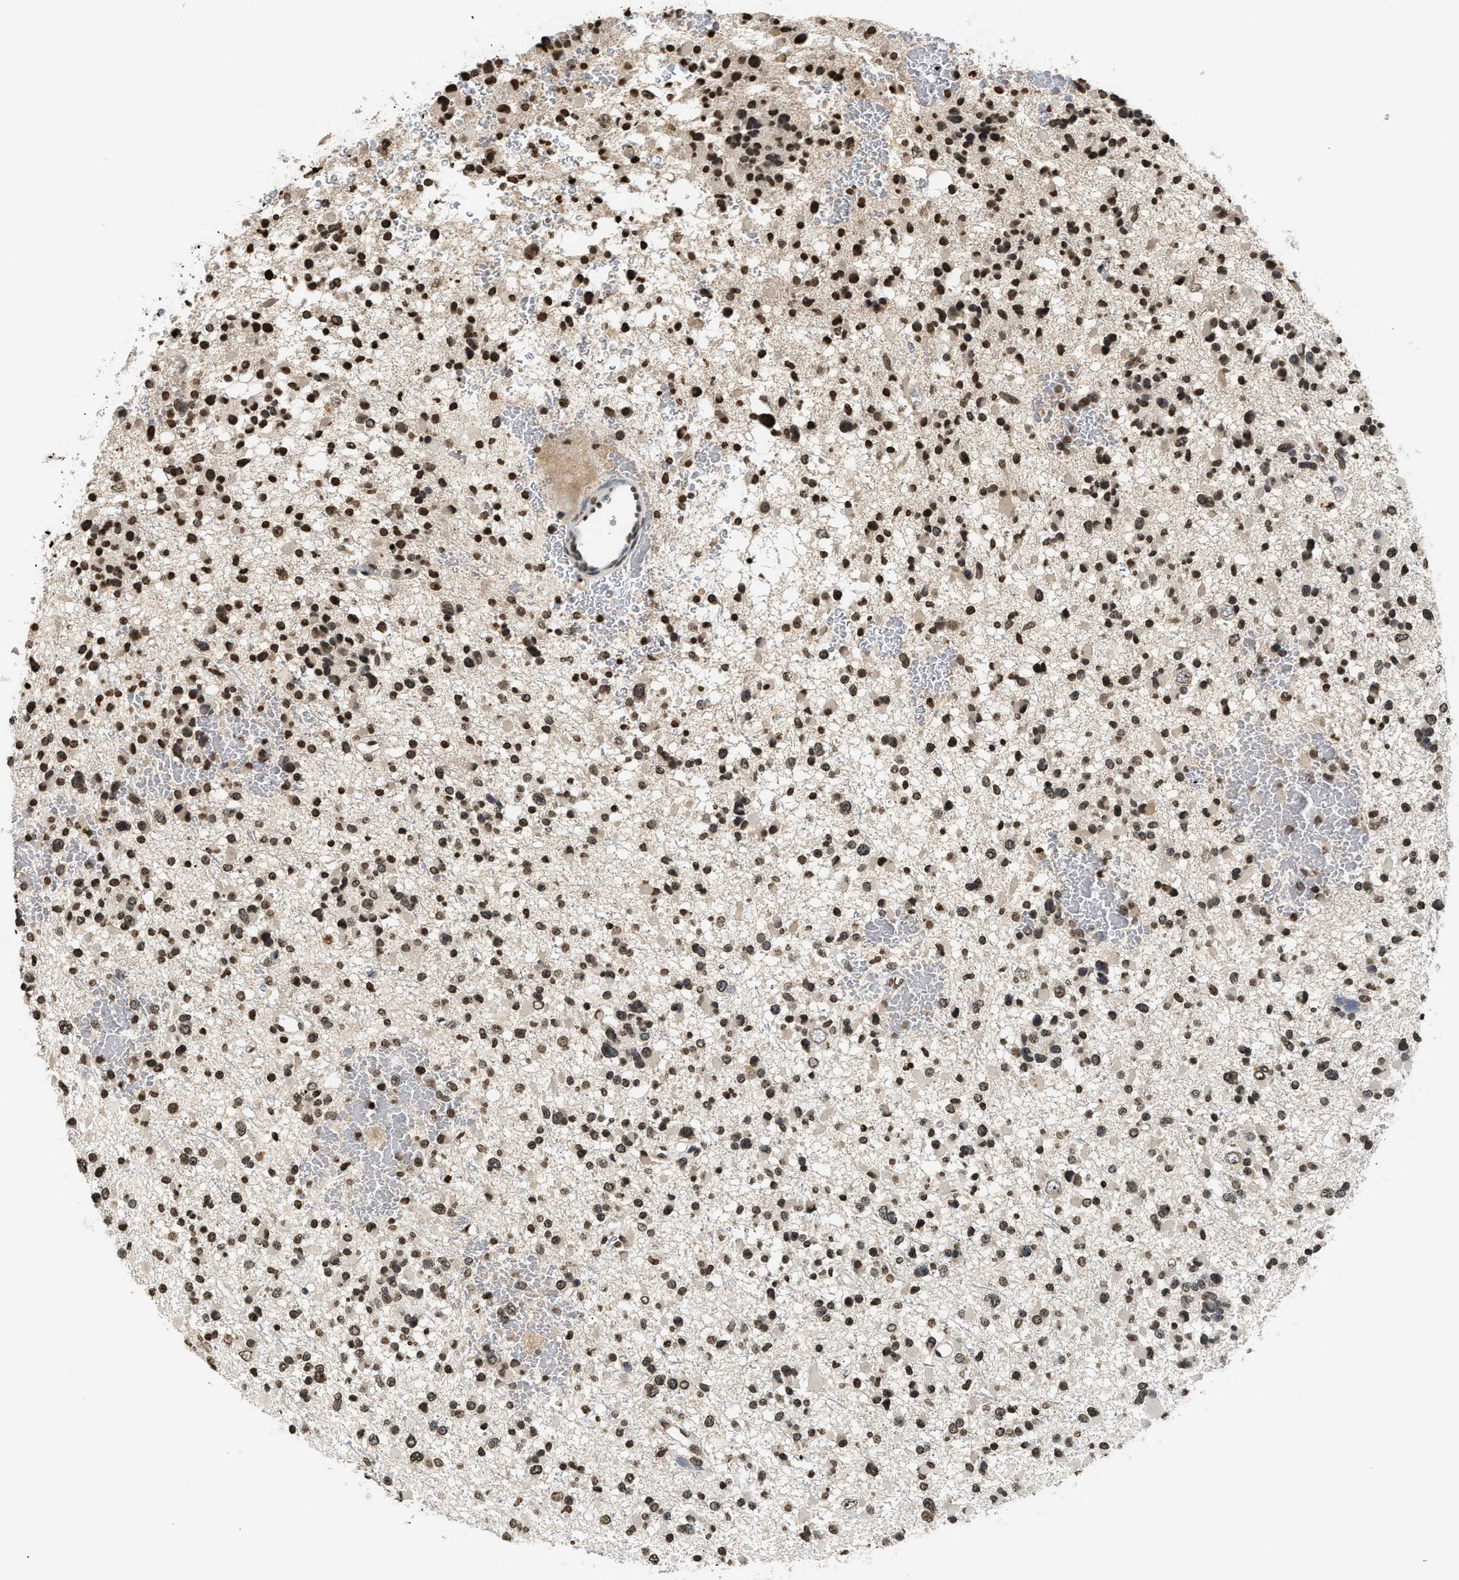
{"staining": {"intensity": "strong", "quantity": ">75%", "location": "nuclear"}, "tissue": "glioma", "cell_type": "Tumor cells", "image_type": "cancer", "snomed": [{"axis": "morphology", "description": "Glioma, malignant, Low grade"}, {"axis": "topography", "description": "Brain"}], "caption": "The immunohistochemical stain labels strong nuclear expression in tumor cells of glioma tissue.", "gene": "DNASE1L3", "patient": {"sex": "female", "age": 22}}